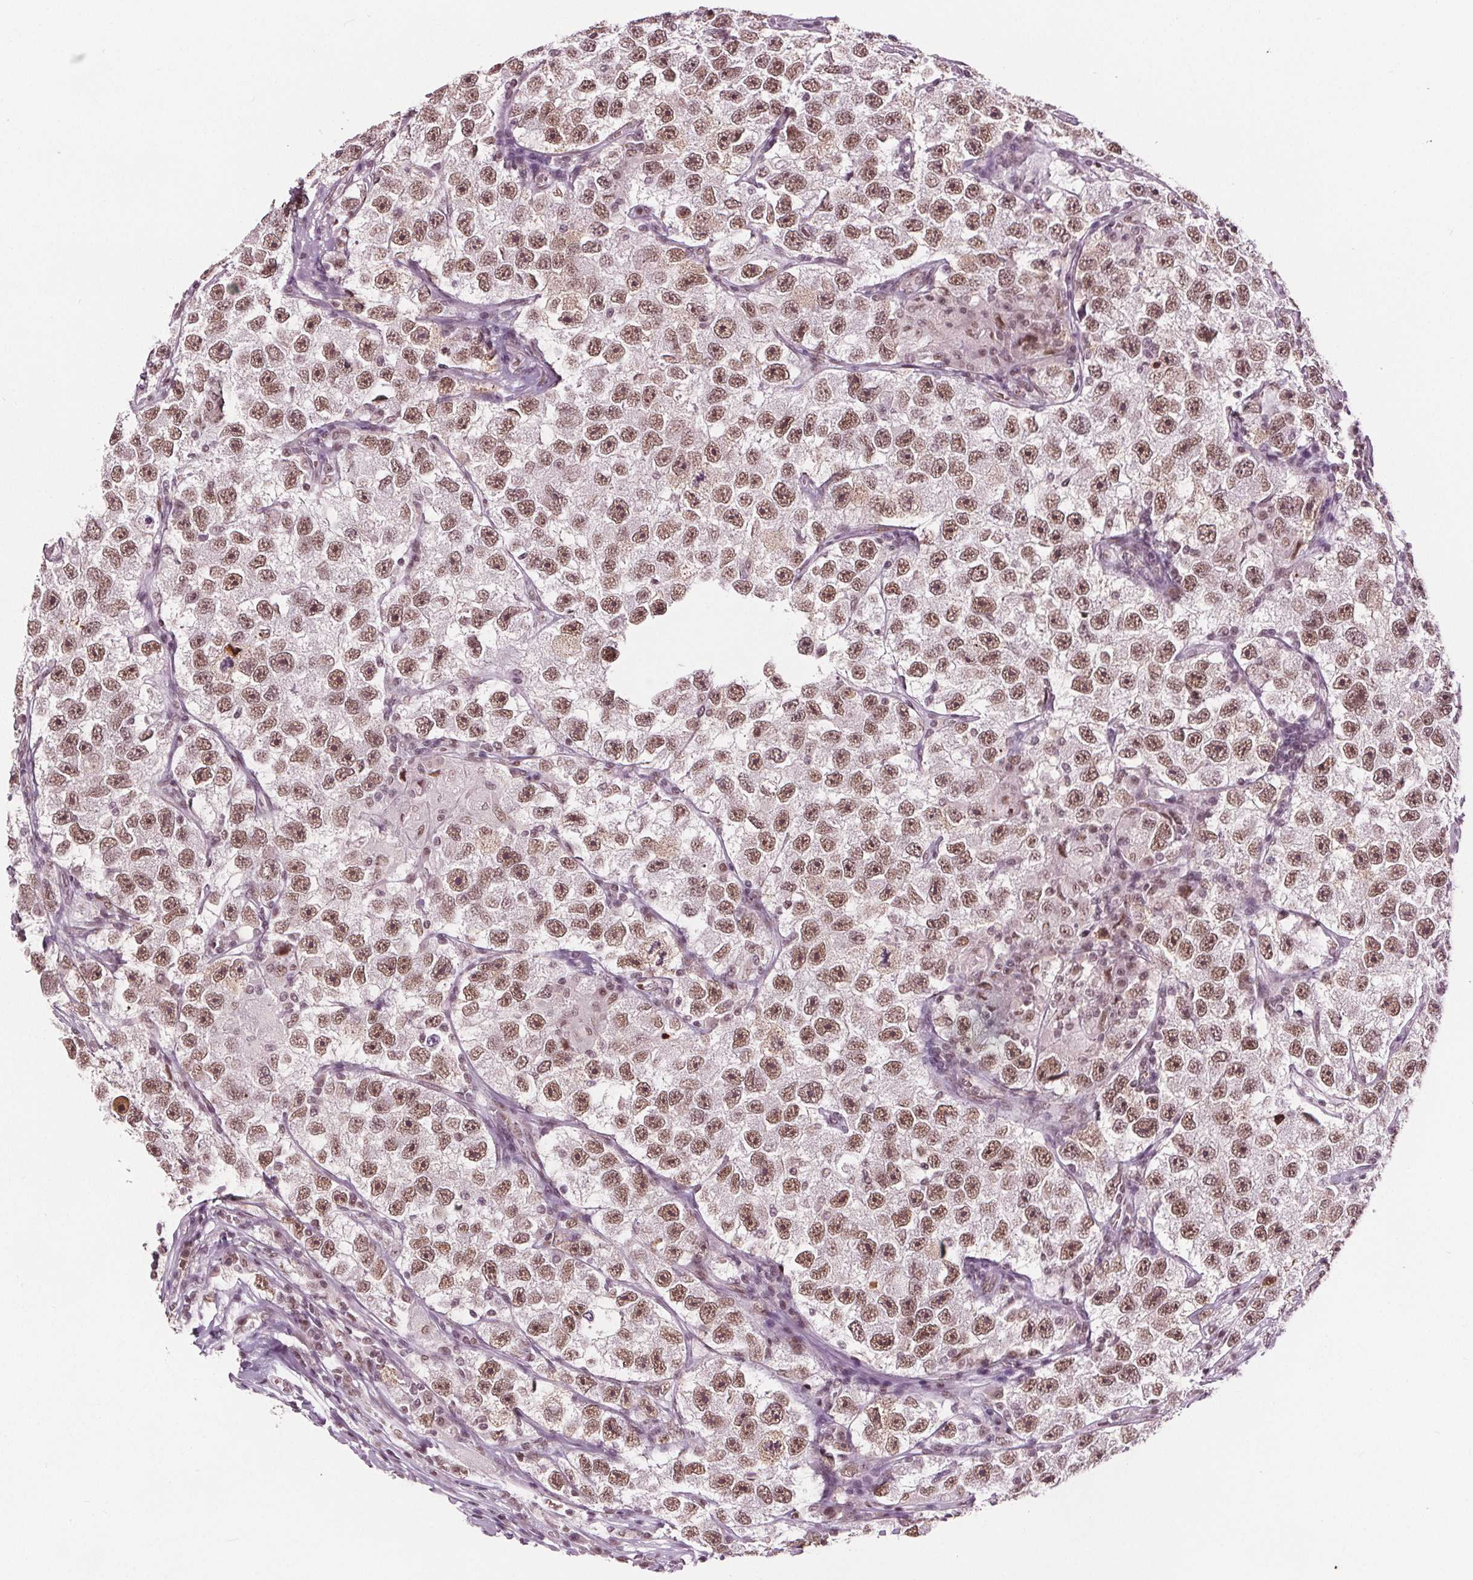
{"staining": {"intensity": "moderate", "quantity": ">75%", "location": "nuclear"}, "tissue": "testis cancer", "cell_type": "Tumor cells", "image_type": "cancer", "snomed": [{"axis": "morphology", "description": "Seminoma, NOS"}, {"axis": "topography", "description": "Testis"}], "caption": "Human testis cancer (seminoma) stained for a protein (brown) demonstrates moderate nuclear positive positivity in about >75% of tumor cells.", "gene": "IWS1", "patient": {"sex": "male", "age": 26}}